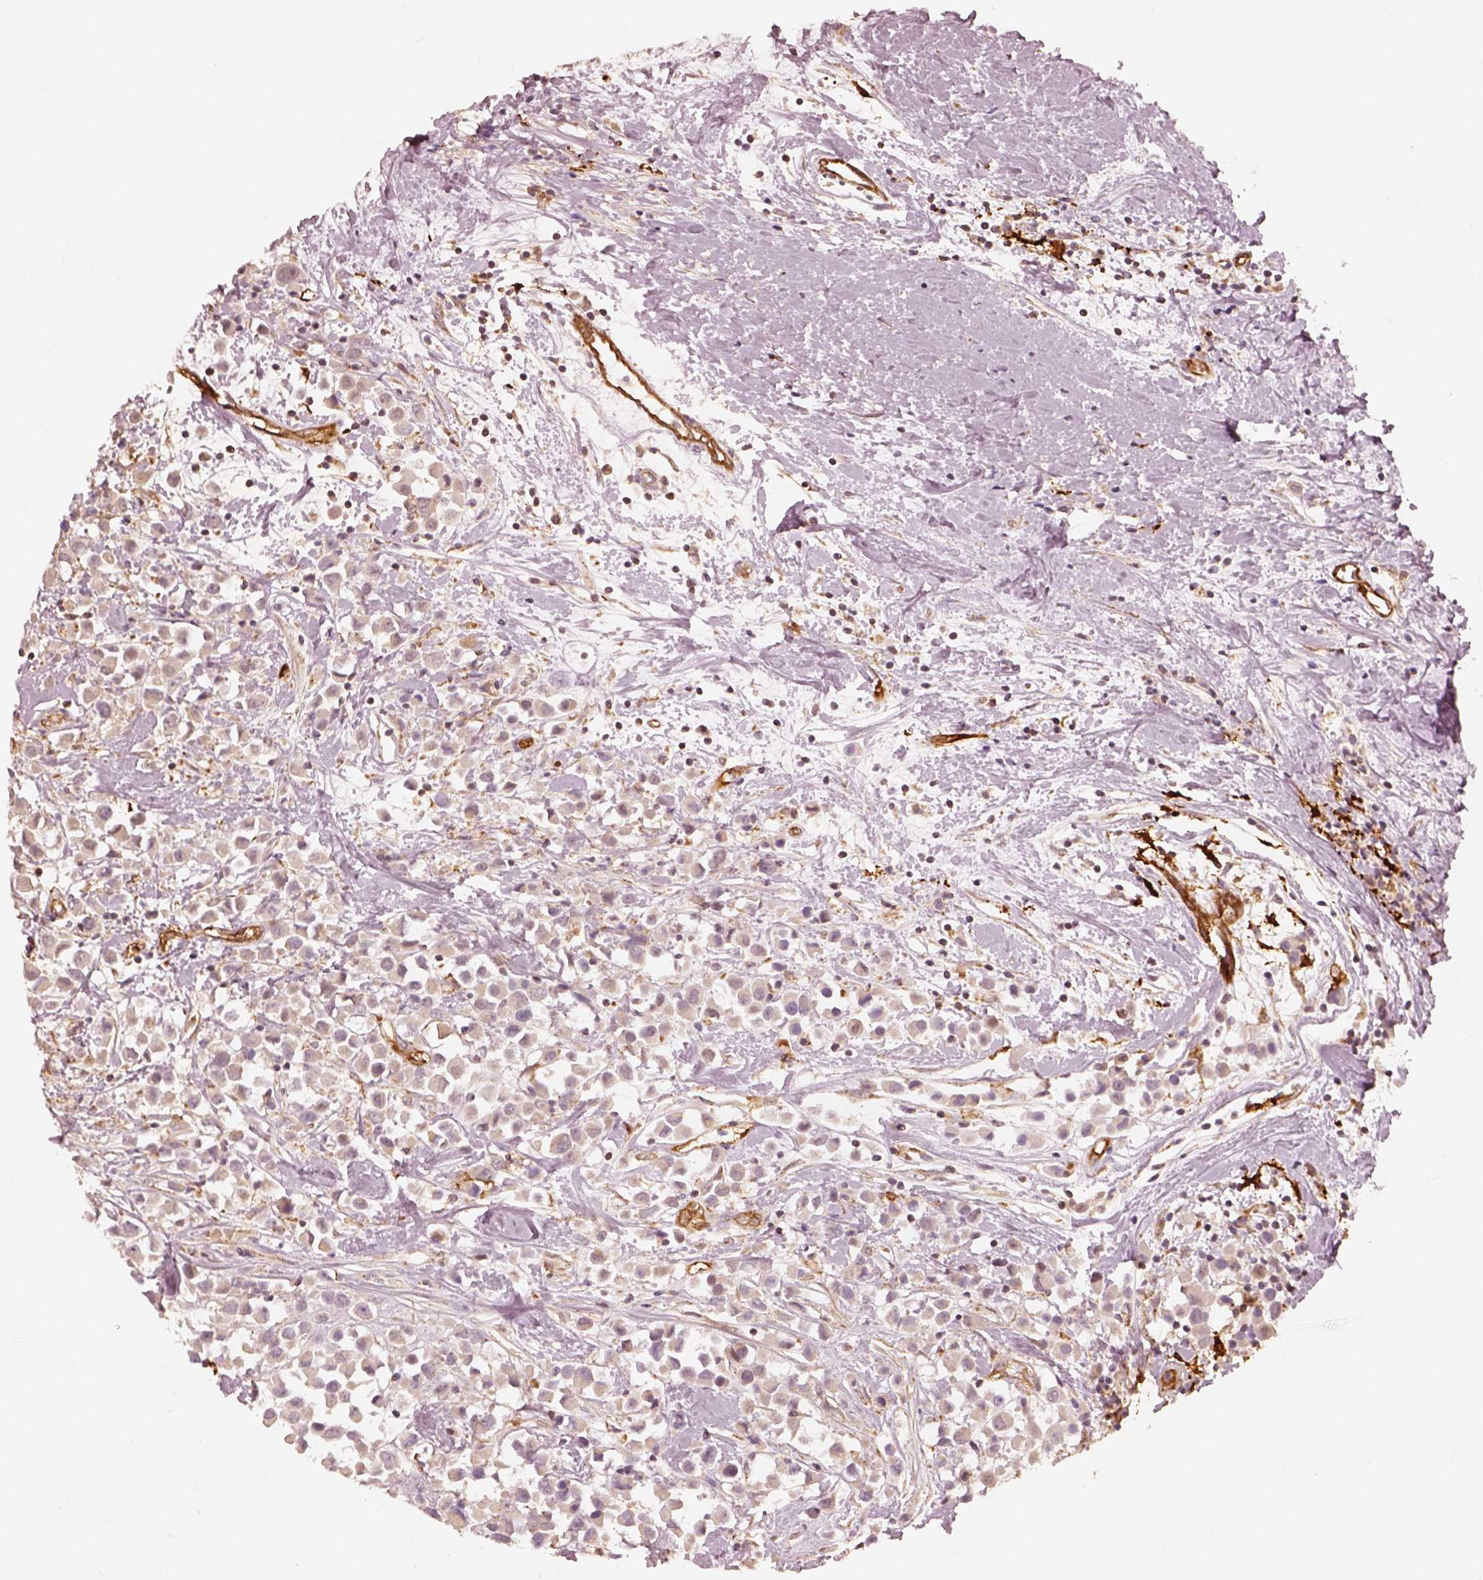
{"staining": {"intensity": "negative", "quantity": "none", "location": "none"}, "tissue": "breast cancer", "cell_type": "Tumor cells", "image_type": "cancer", "snomed": [{"axis": "morphology", "description": "Duct carcinoma"}, {"axis": "topography", "description": "Breast"}], "caption": "Intraductal carcinoma (breast) was stained to show a protein in brown. There is no significant staining in tumor cells.", "gene": "FSCN1", "patient": {"sex": "female", "age": 61}}